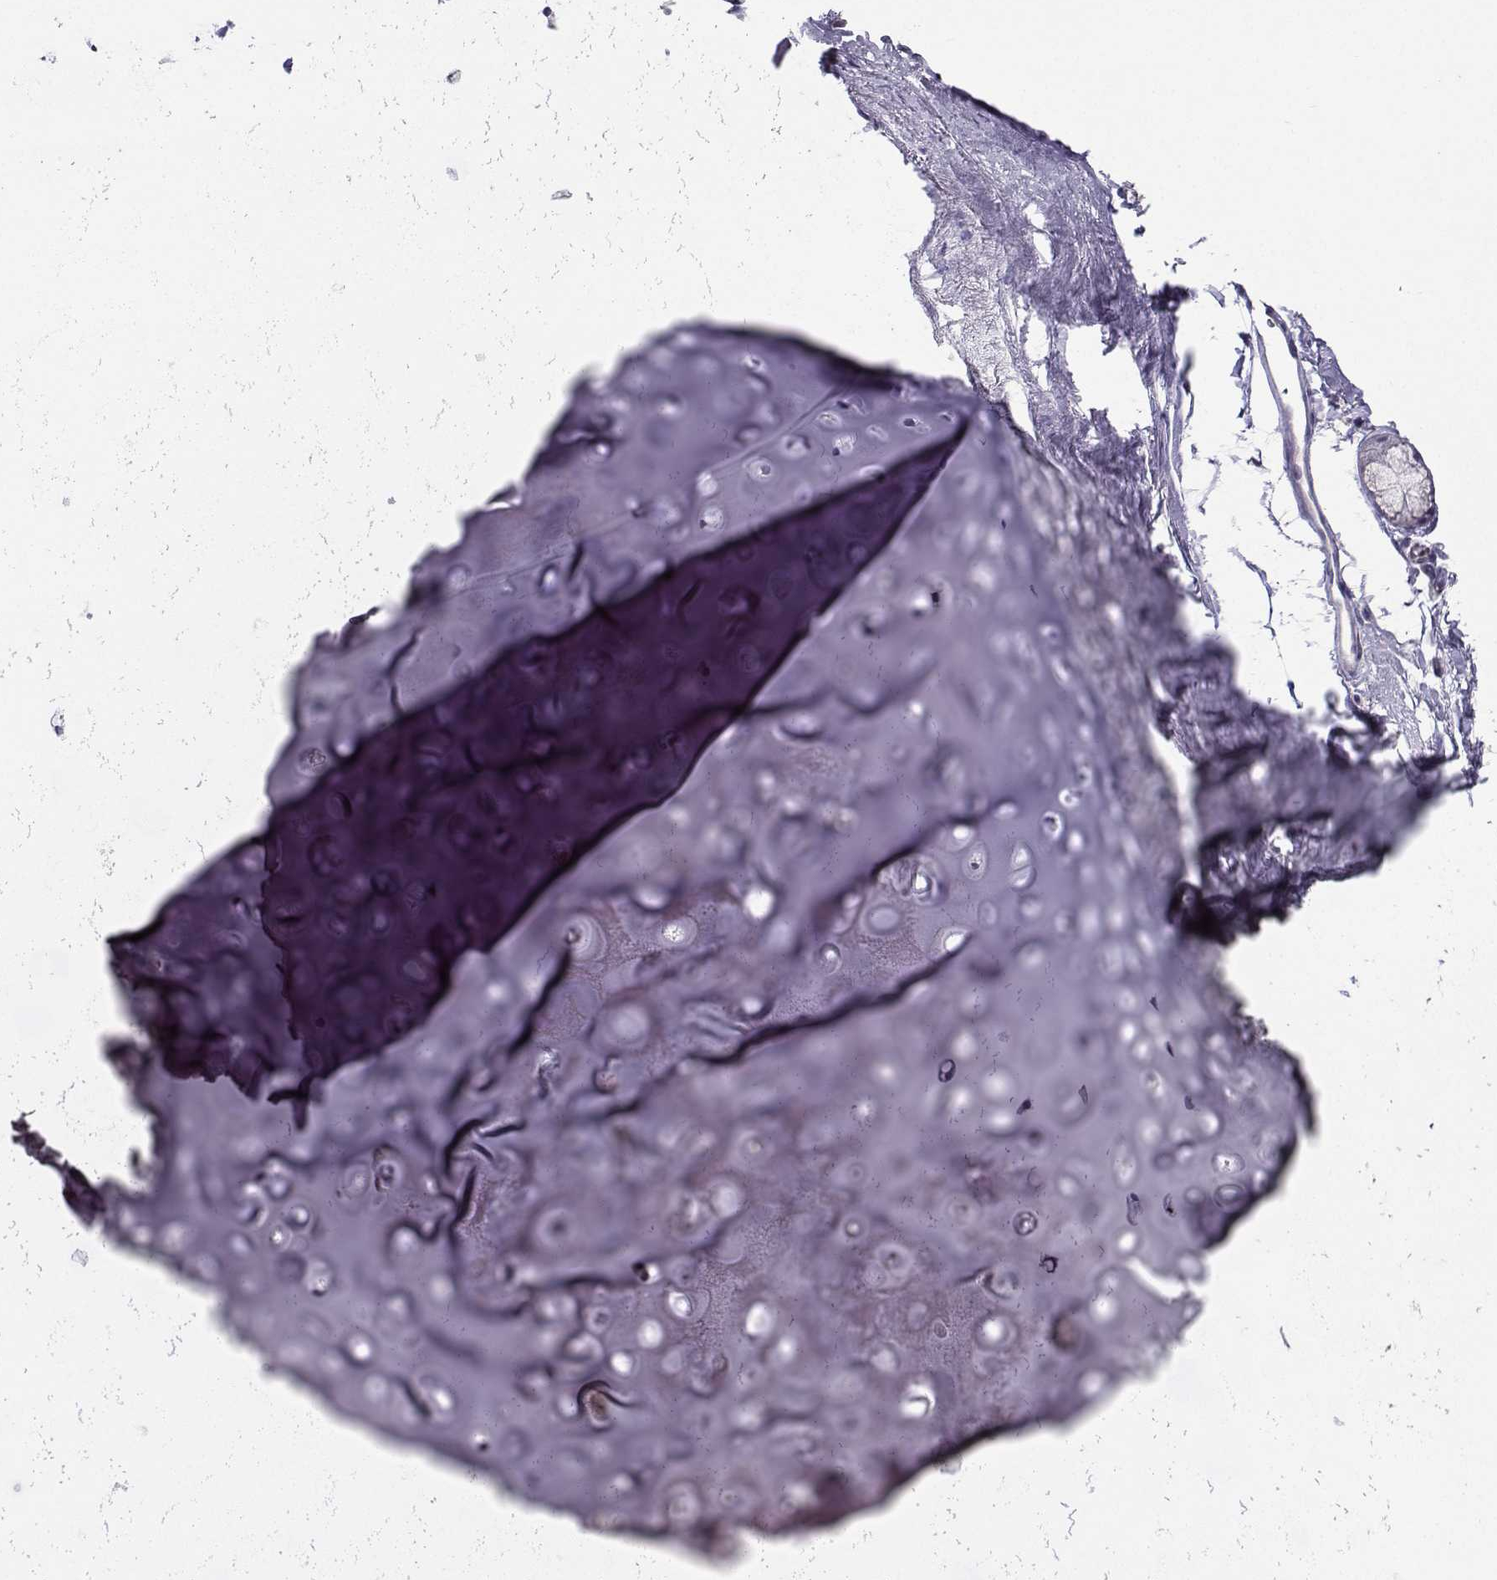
{"staining": {"intensity": "negative", "quantity": "none", "location": "none"}, "tissue": "soft tissue", "cell_type": "Chondrocytes", "image_type": "normal", "snomed": [{"axis": "morphology", "description": "Normal tissue, NOS"}, {"axis": "topography", "description": "Cartilage tissue"}, {"axis": "topography", "description": "Bronchus"}], "caption": "A high-resolution micrograph shows immunohistochemistry staining of unremarkable soft tissue, which displays no significant expression in chondrocytes. (DAB (3,3'-diaminobenzidine) immunohistochemistry (IHC), high magnification).", "gene": "CARTPT", "patient": {"sex": "female", "age": 79}}